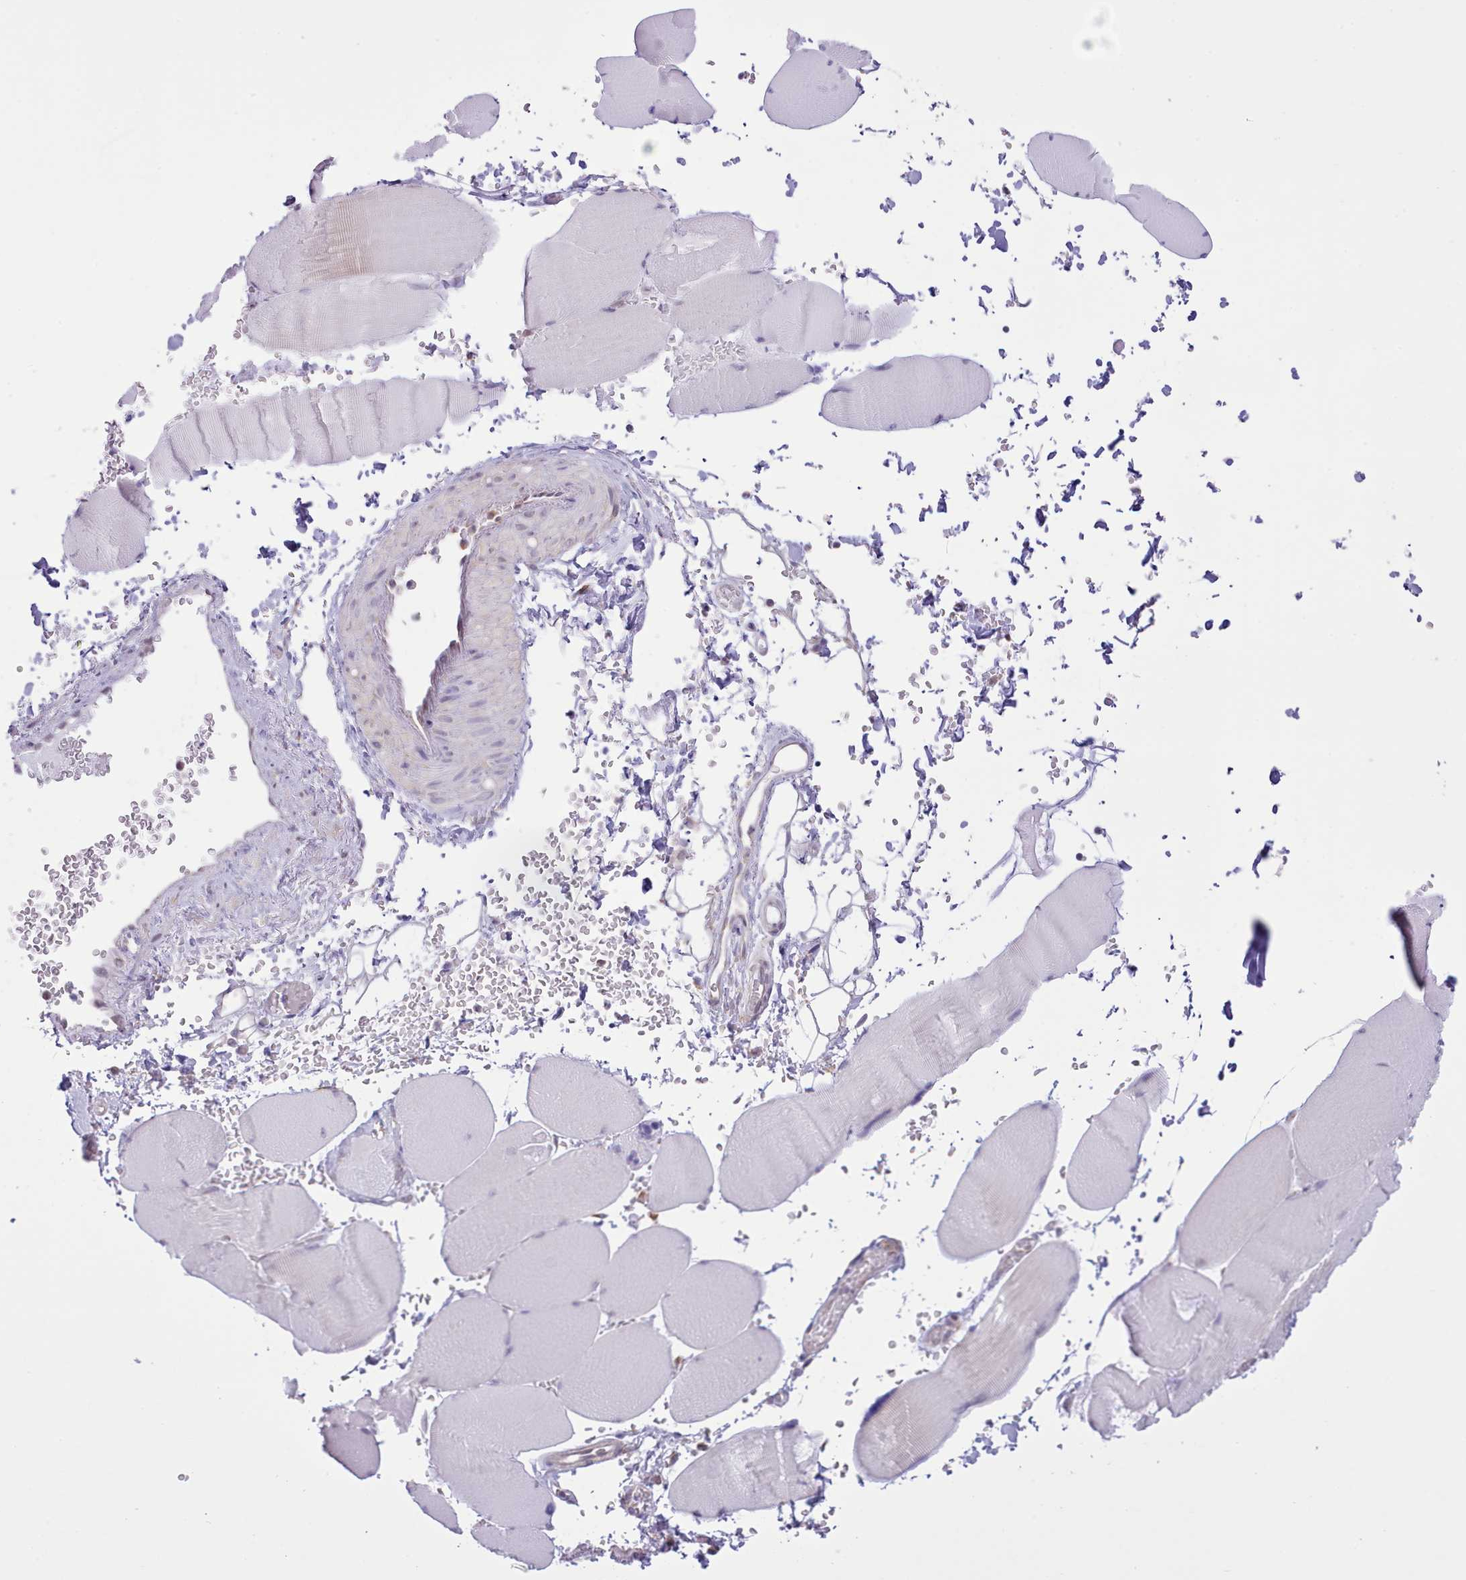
{"staining": {"intensity": "weak", "quantity": "<25%", "location": "cytoplasmic/membranous"}, "tissue": "skeletal muscle", "cell_type": "Myocytes", "image_type": "normal", "snomed": [{"axis": "morphology", "description": "Normal tissue, NOS"}, {"axis": "topography", "description": "Skeletal muscle"}, {"axis": "topography", "description": "Head-Neck"}], "caption": "This is an immunohistochemistry (IHC) micrograph of normal skeletal muscle. There is no expression in myocytes.", "gene": "SEC61B", "patient": {"sex": "male", "age": 66}}